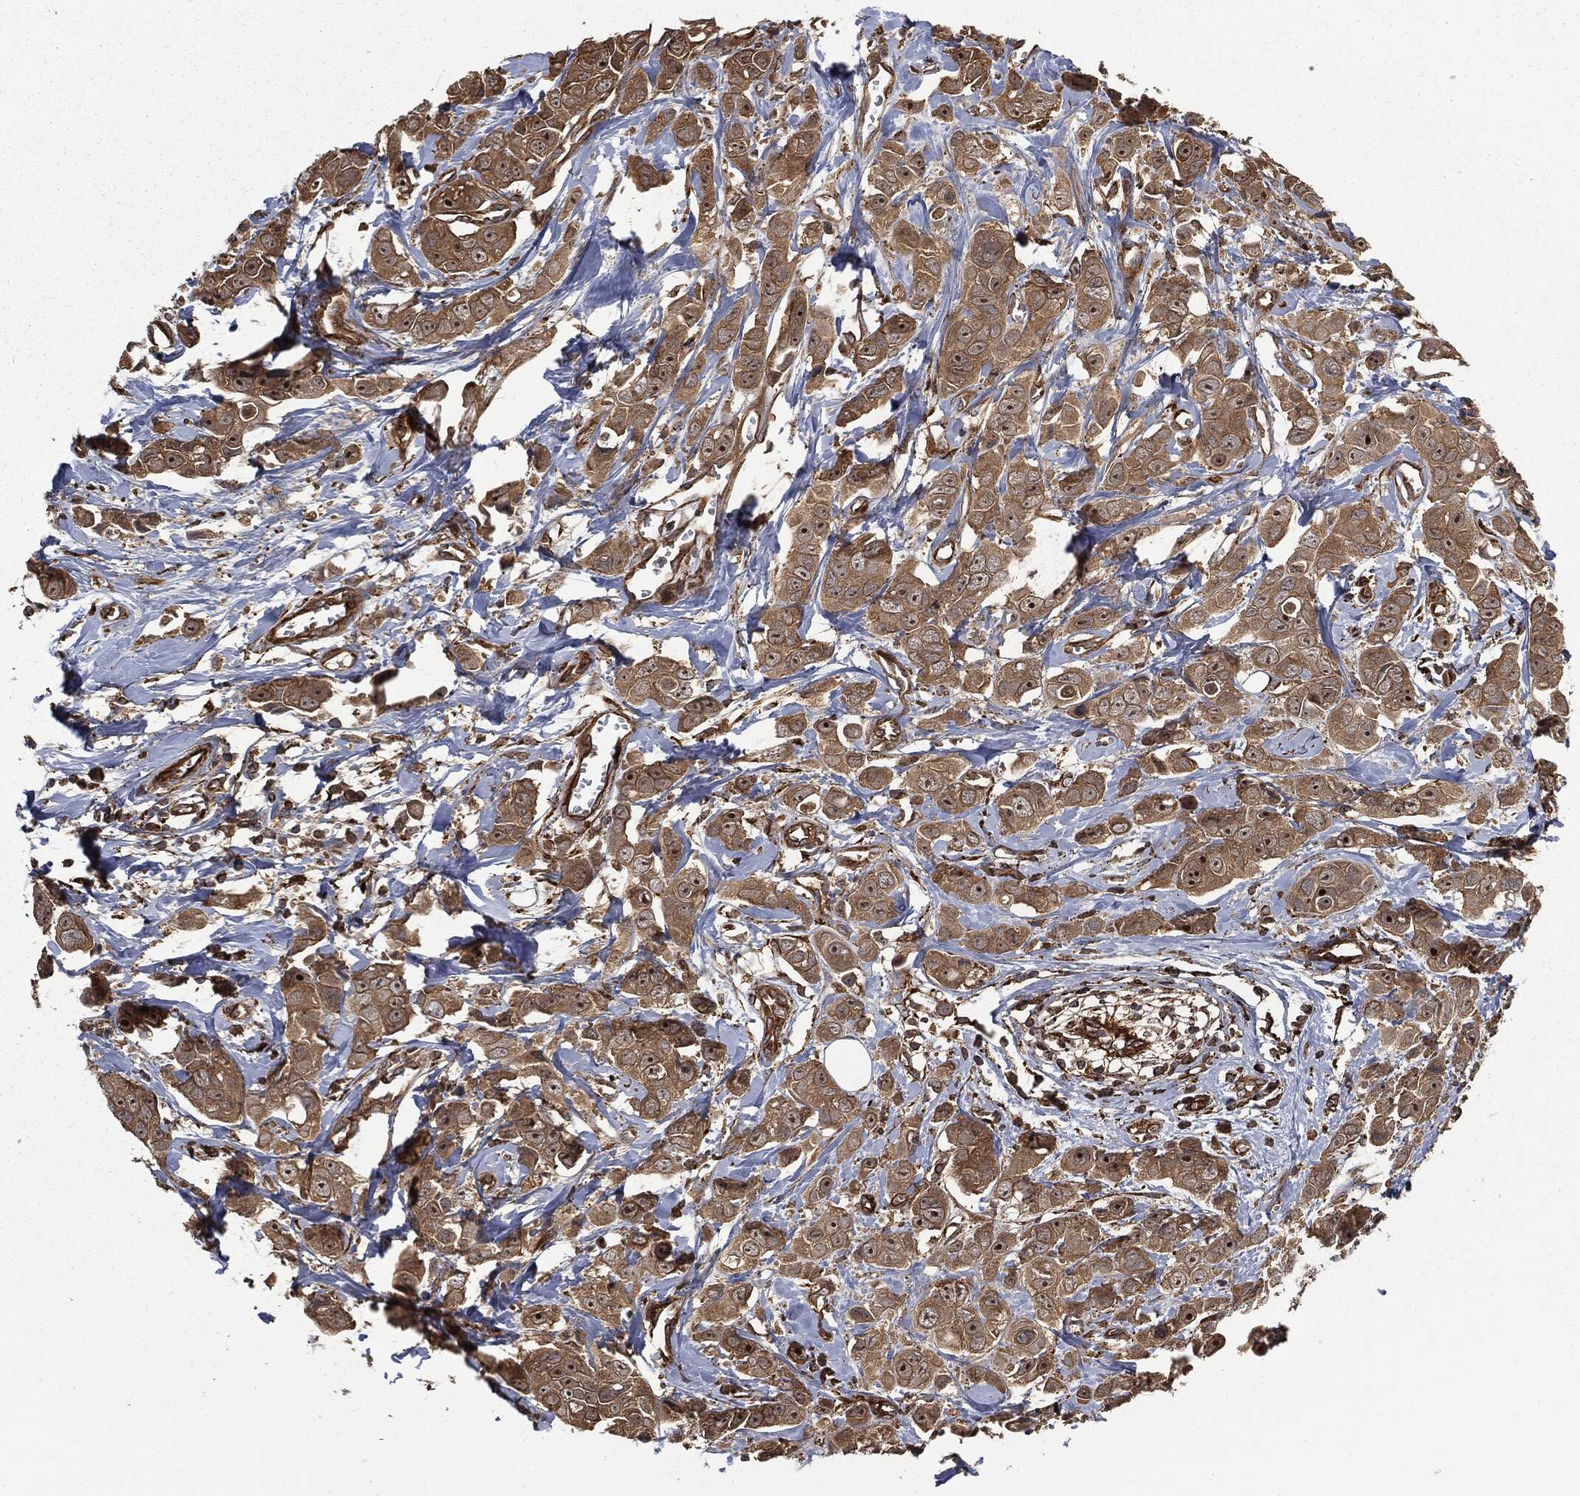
{"staining": {"intensity": "moderate", "quantity": ">75%", "location": "cytoplasmic/membranous"}, "tissue": "breast cancer", "cell_type": "Tumor cells", "image_type": "cancer", "snomed": [{"axis": "morphology", "description": "Duct carcinoma"}, {"axis": "topography", "description": "Breast"}], "caption": "High-magnification brightfield microscopy of invasive ductal carcinoma (breast) stained with DAB (brown) and counterstained with hematoxylin (blue). tumor cells exhibit moderate cytoplasmic/membranous expression is present in approximately>75% of cells.", "gene": "RFTN1", "patient": {"sex": "female", "age": 35}}